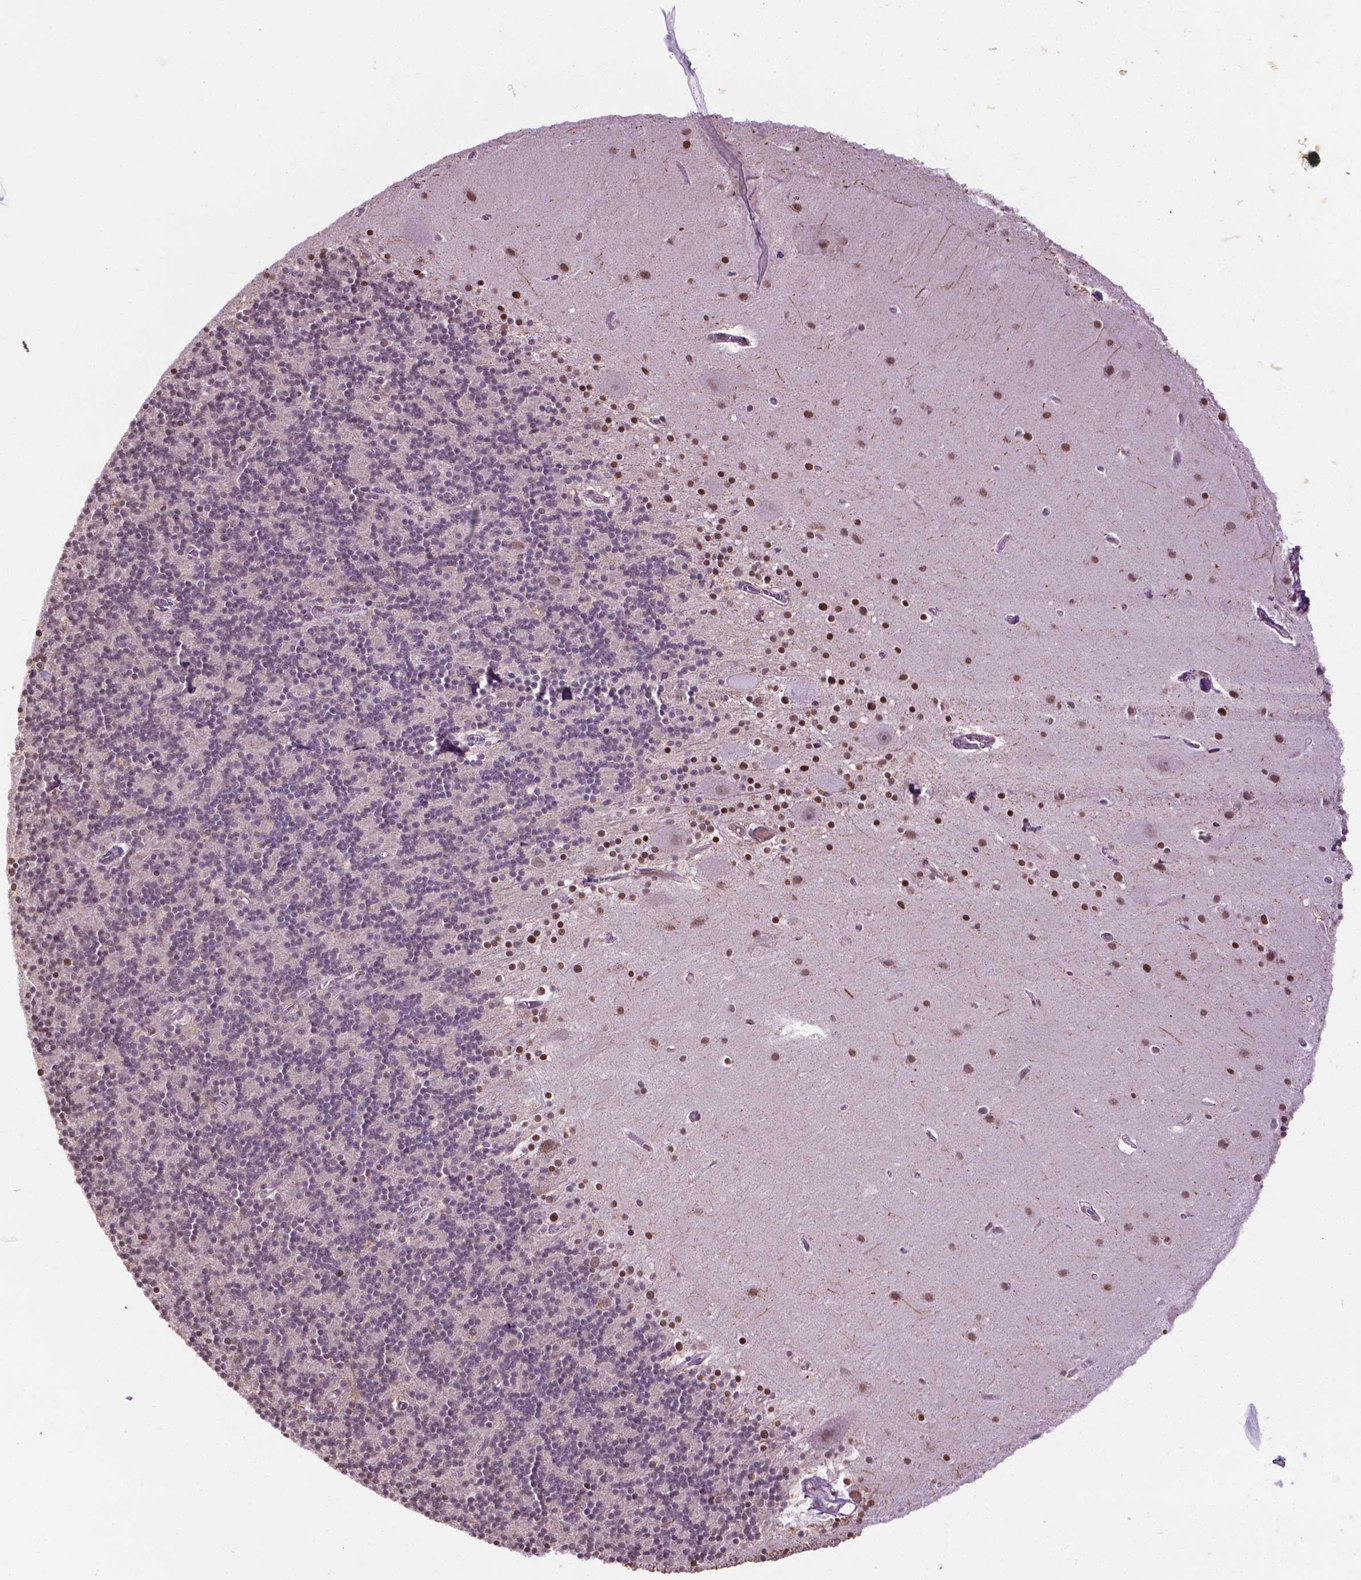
{"staining": {"intensity": "weak", "quantity": "<25%", "location": "nuclear"}, "tissue": "cerebellum", "cell_type": "Cells in granular layer", "image_type": "normal", "snomed": [{"axis": "morphology", "description": "Normal tissue, NOS"}, {"axis": "topography", "description": "Cerebellum"}], "caption": "Cells in granular layer are negative for brown protein staining in unremarkable cerebellum. (DAB (3,3'-diaminobenzidine) IHC, high magnification).", "gene": "COL23A1", "patient": {"sex": "male", "age": 70}}